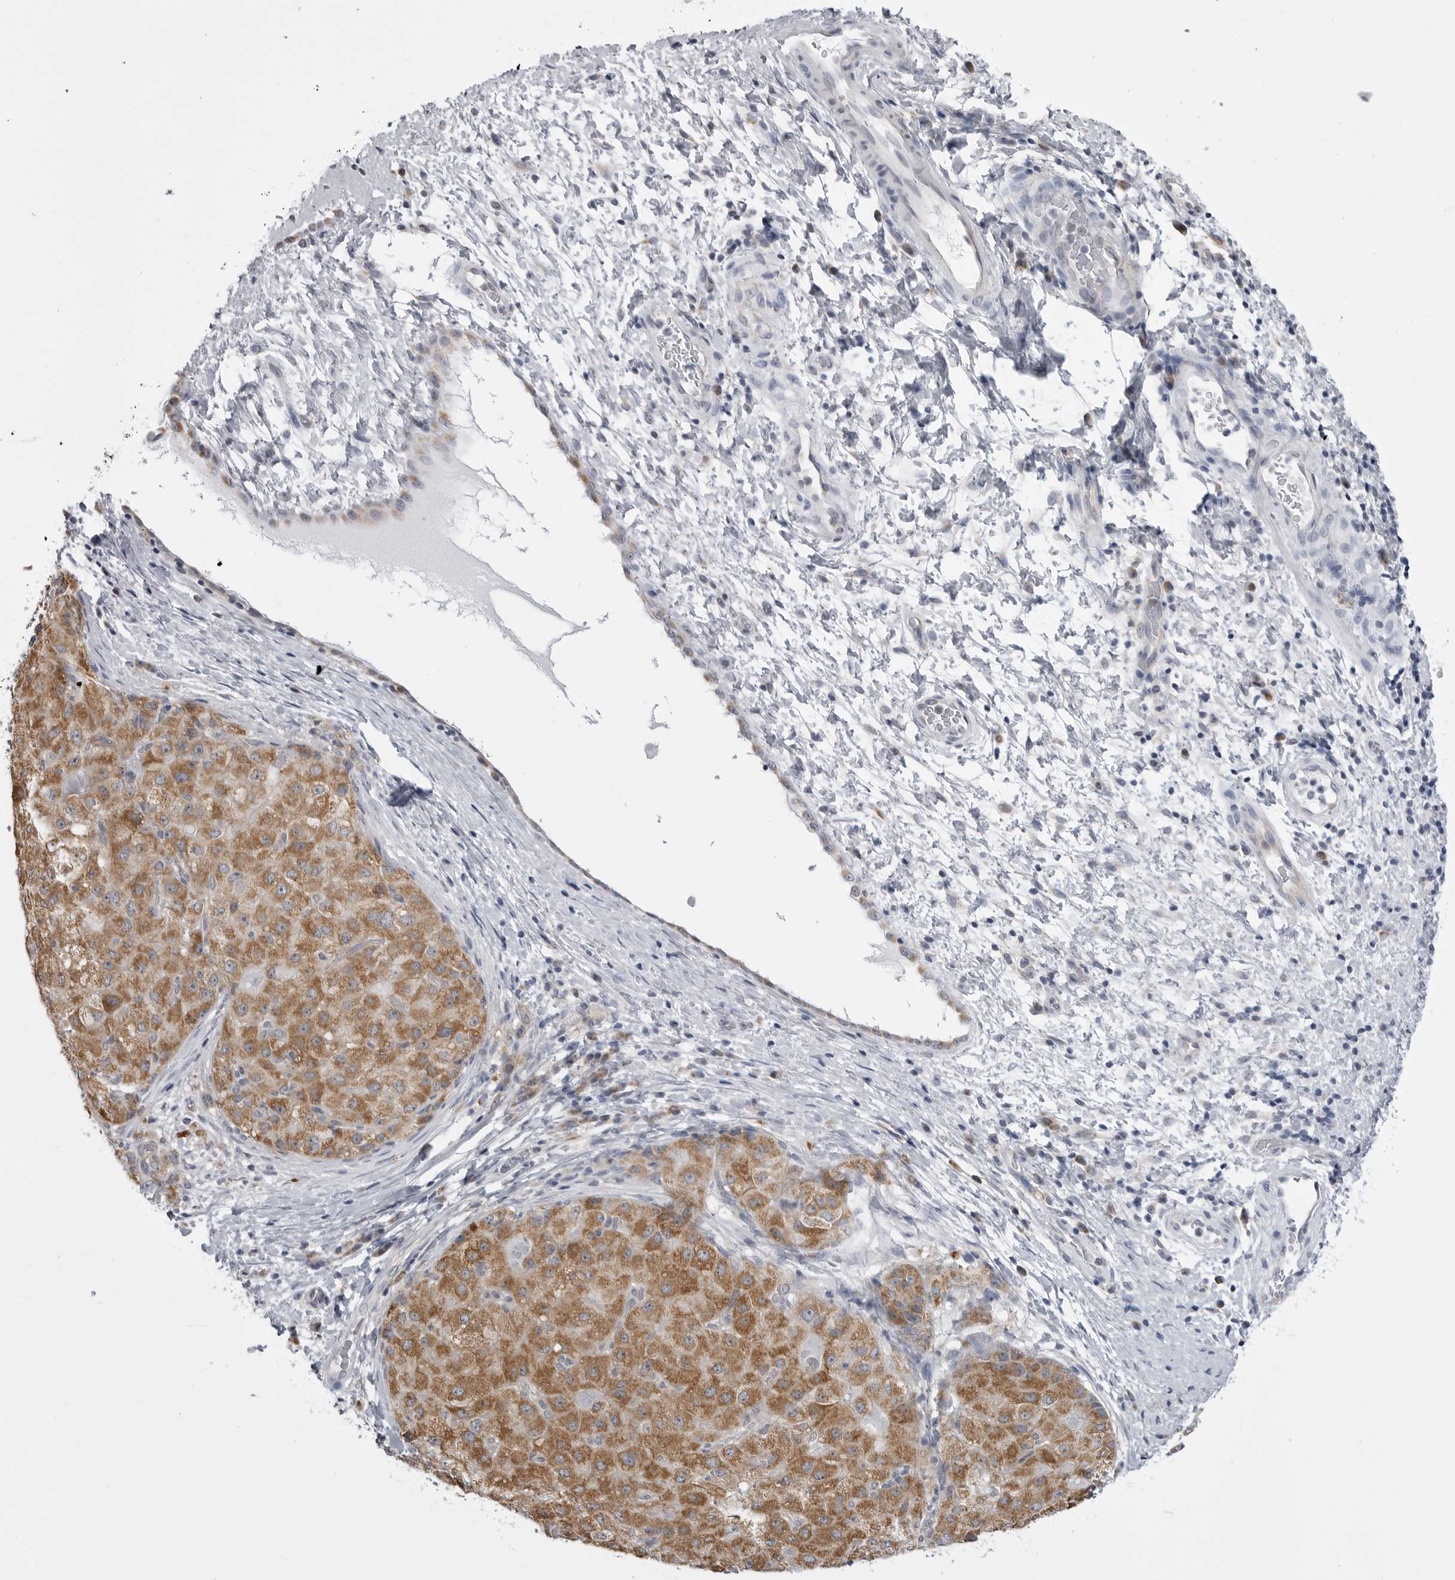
{"staining": {"intensity": "moderate", "quantity": ">75%", "location": "cytoplasmic/membranous"}, "tissue": "liver cancer", "cell_type": "Tumor cells", "image_type": "cancer", "snomed": [{"axis": "morphology", "description": "Carcinoma, Hepatocellular, NOS"}, {"axis": "topography", "description": "Liver"}], "caption": "Protein expression analysis of human liver hepatocellular carcinoma reveals moderate cytoplasmic/membranous positivity in approximately >75% of tumor cells. (IHC, brightfield microscopy, high magnification).", "gene": "FH", "patient": {"sex": "male", "age": 80}}